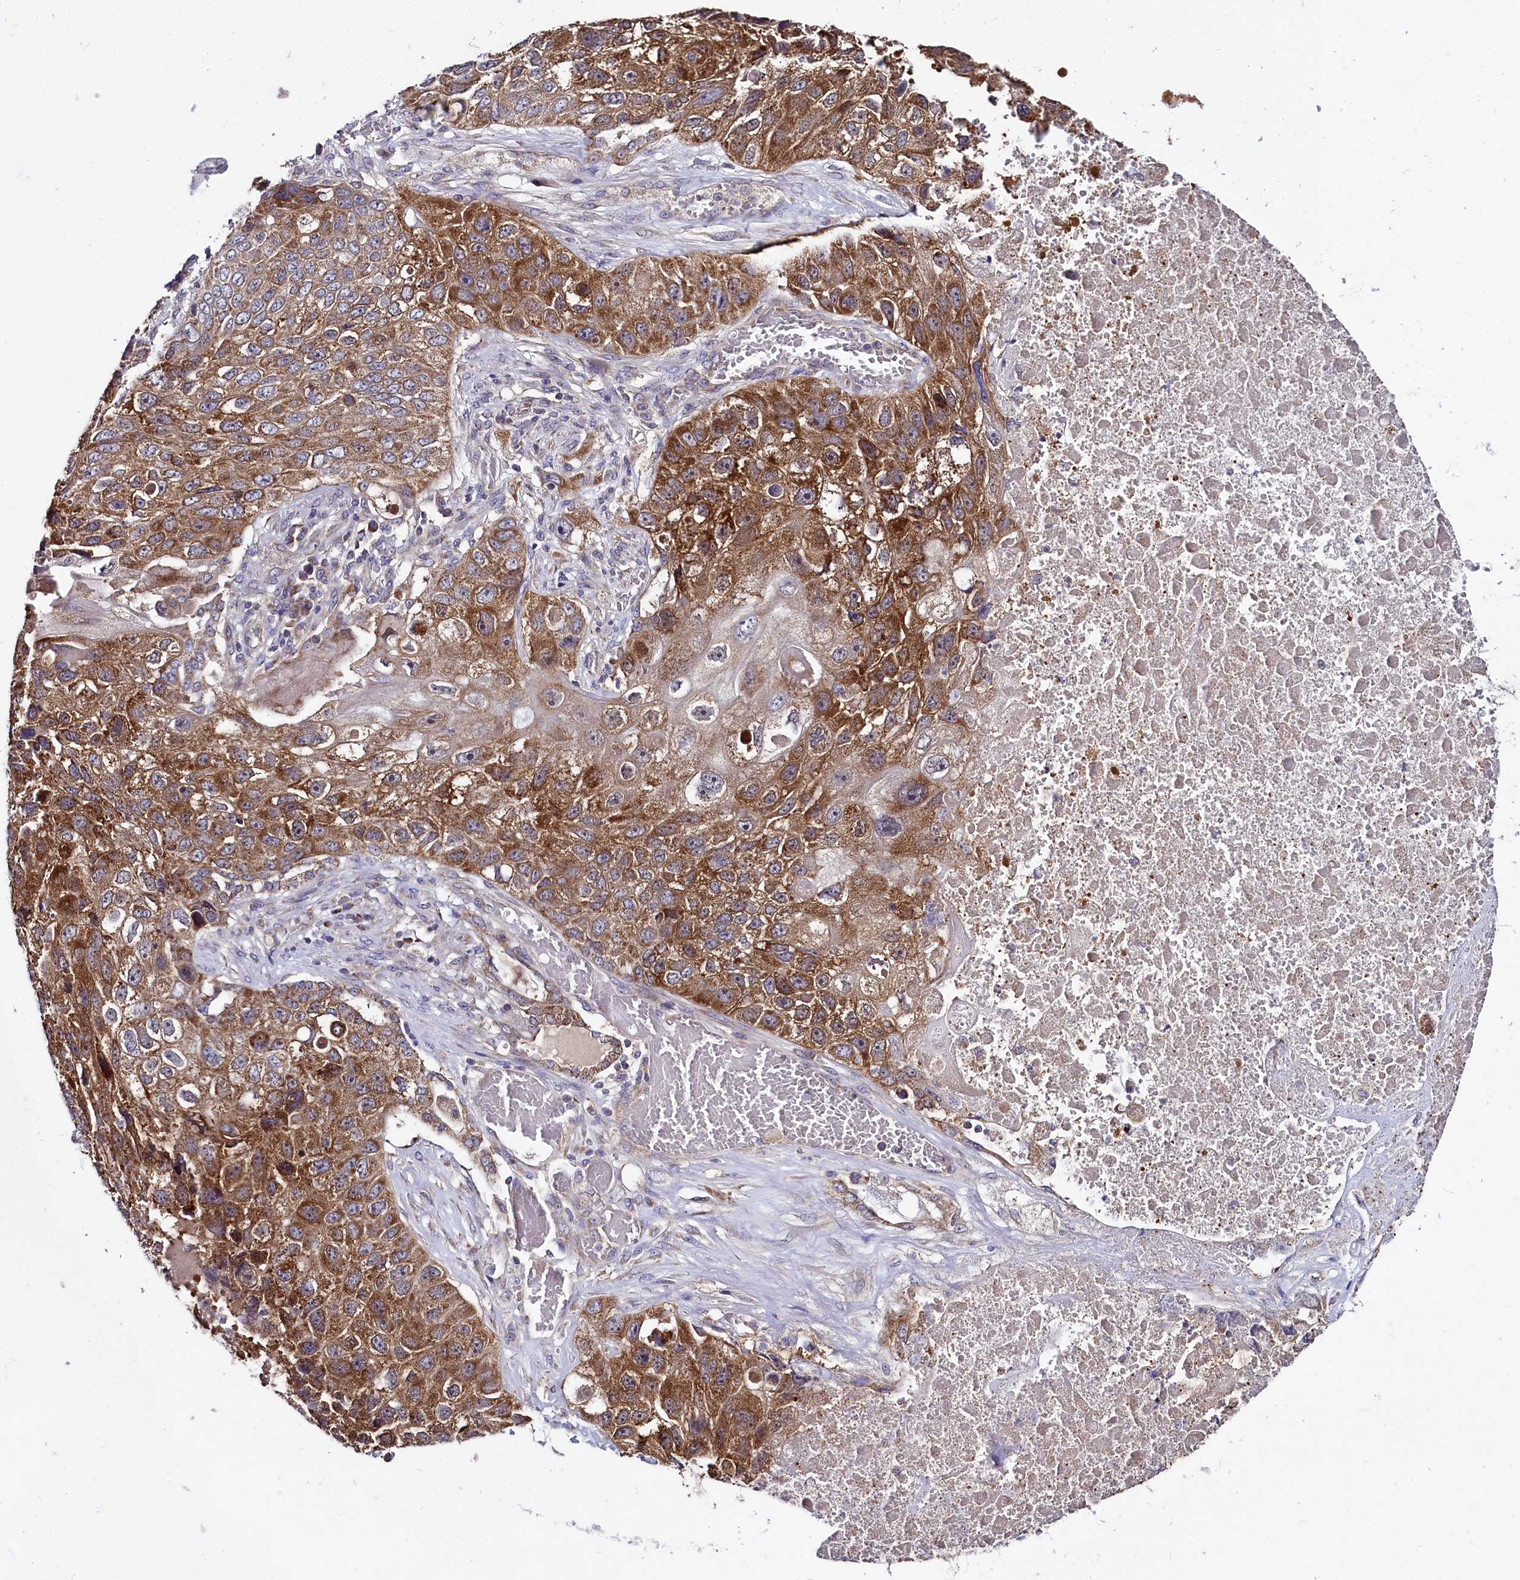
{"staining": {"intensity": "strong", "quantity": ">75%", "location": "cytoplasmic/membranous"}, "tissue": "lung cancer", "cell_type": "Tumor cells", "image_type": "cancer", "snomed": [{"axis": "morphology", "description": "Squamous cell carcinoma, NOS"}, {"axis": "topography", "description": "Lung"}], "caption": "Protein staining by IHC displays strong cytoplasmic/membranous expression in about >75% of tumor cells in squamous cell carcinoma (lung).", "gene": "MRPL57", "patient": {"sex": "male", "age": 61}}